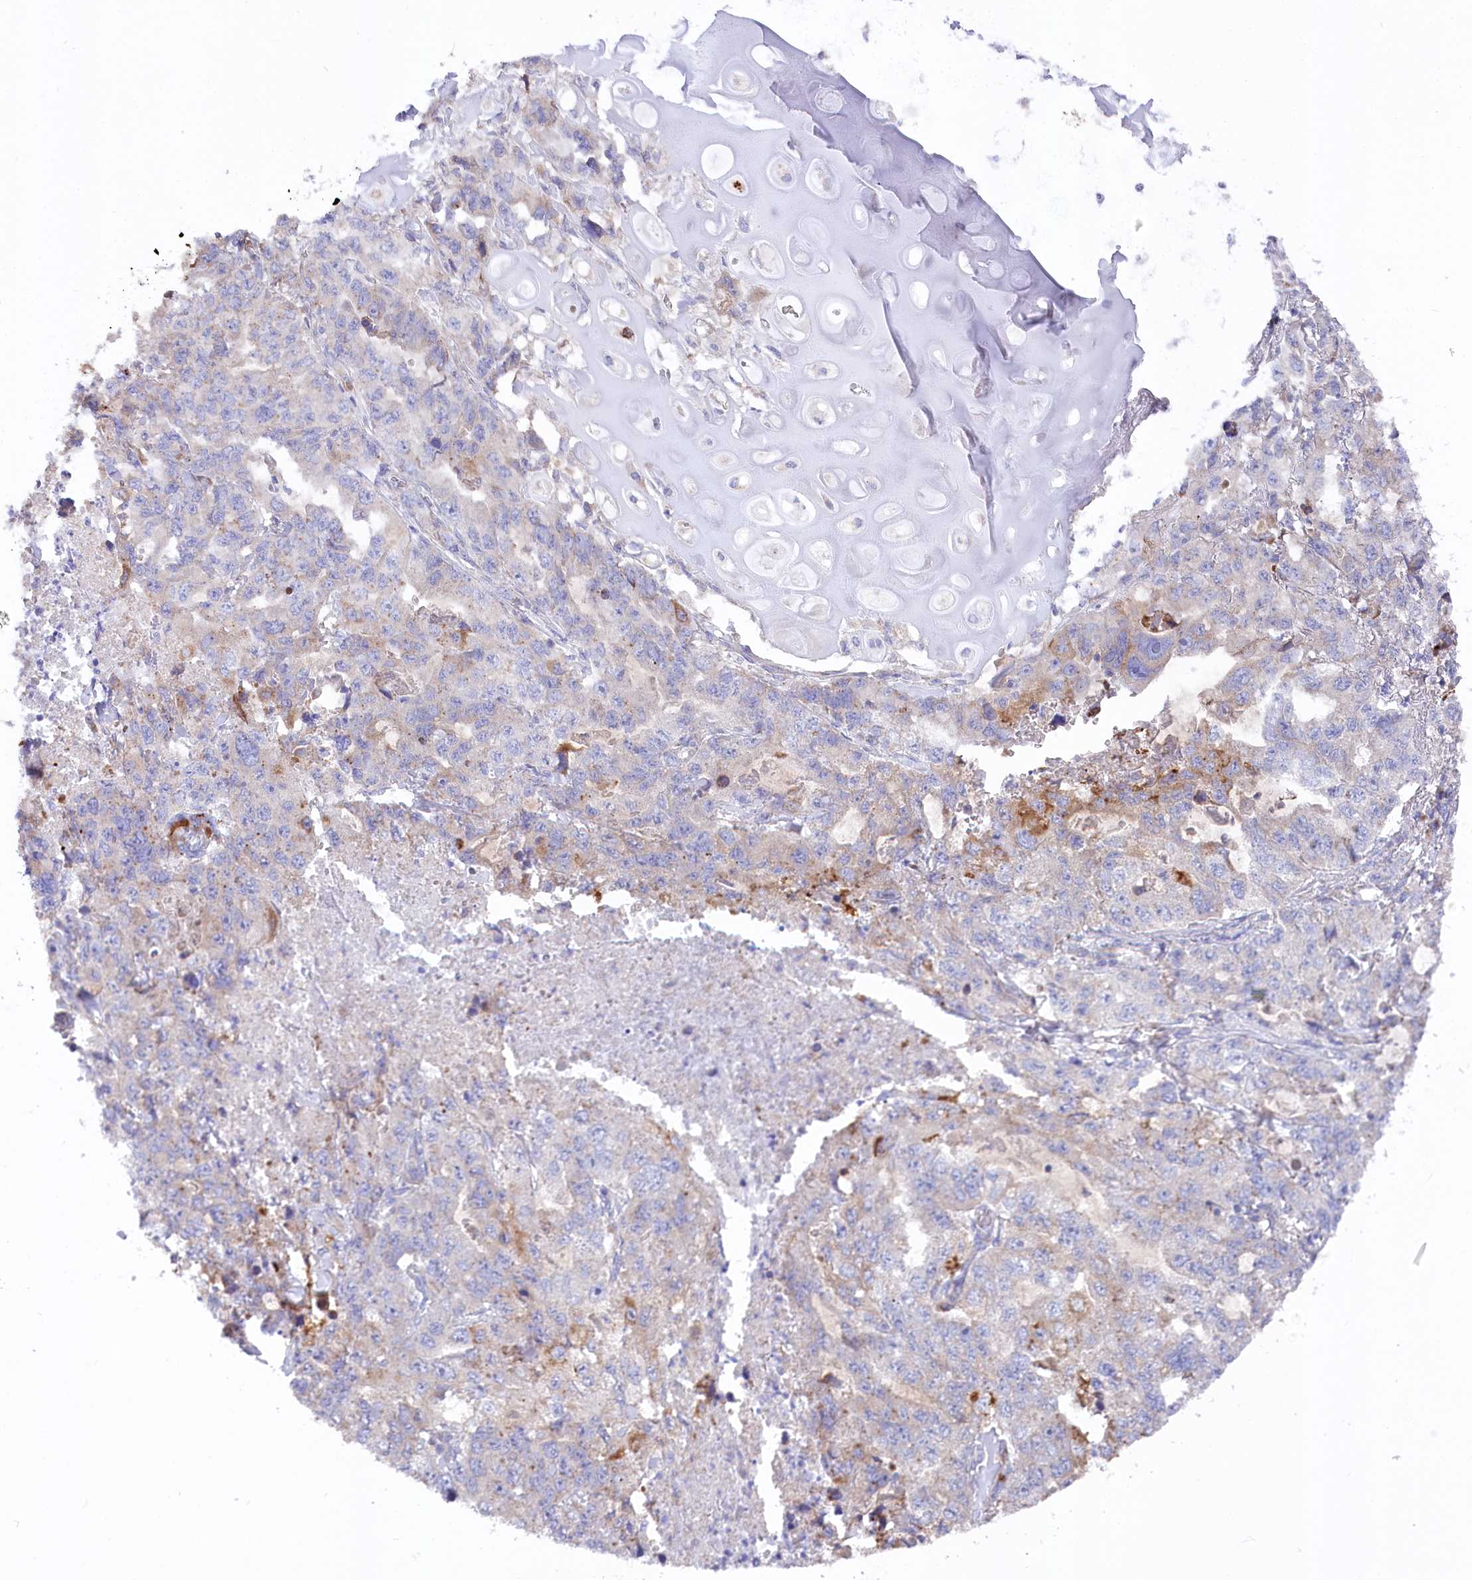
{"staining": {"intensity": "weak", "quantity": "<25%", "location": "cytoplasmic/membranous"}, "tissue": "lung cancer", "cell_type": "Tumor cells", "image_type": "cancer", "snomed": [{"axis": "morphology", "description": "Adenocarcinoma, NOS"}, {"axis": "topography", "description": "Lung"}], "caption": "Photomicrograph shows no protein expression in tumor cells of lung cancer tissue. (DAB immunohistochemistry (IHC) visualized using brightfield microscopy, high magnification).", "gene": "POGLUT1", "patient": {"sex": "female", "age": 51}}